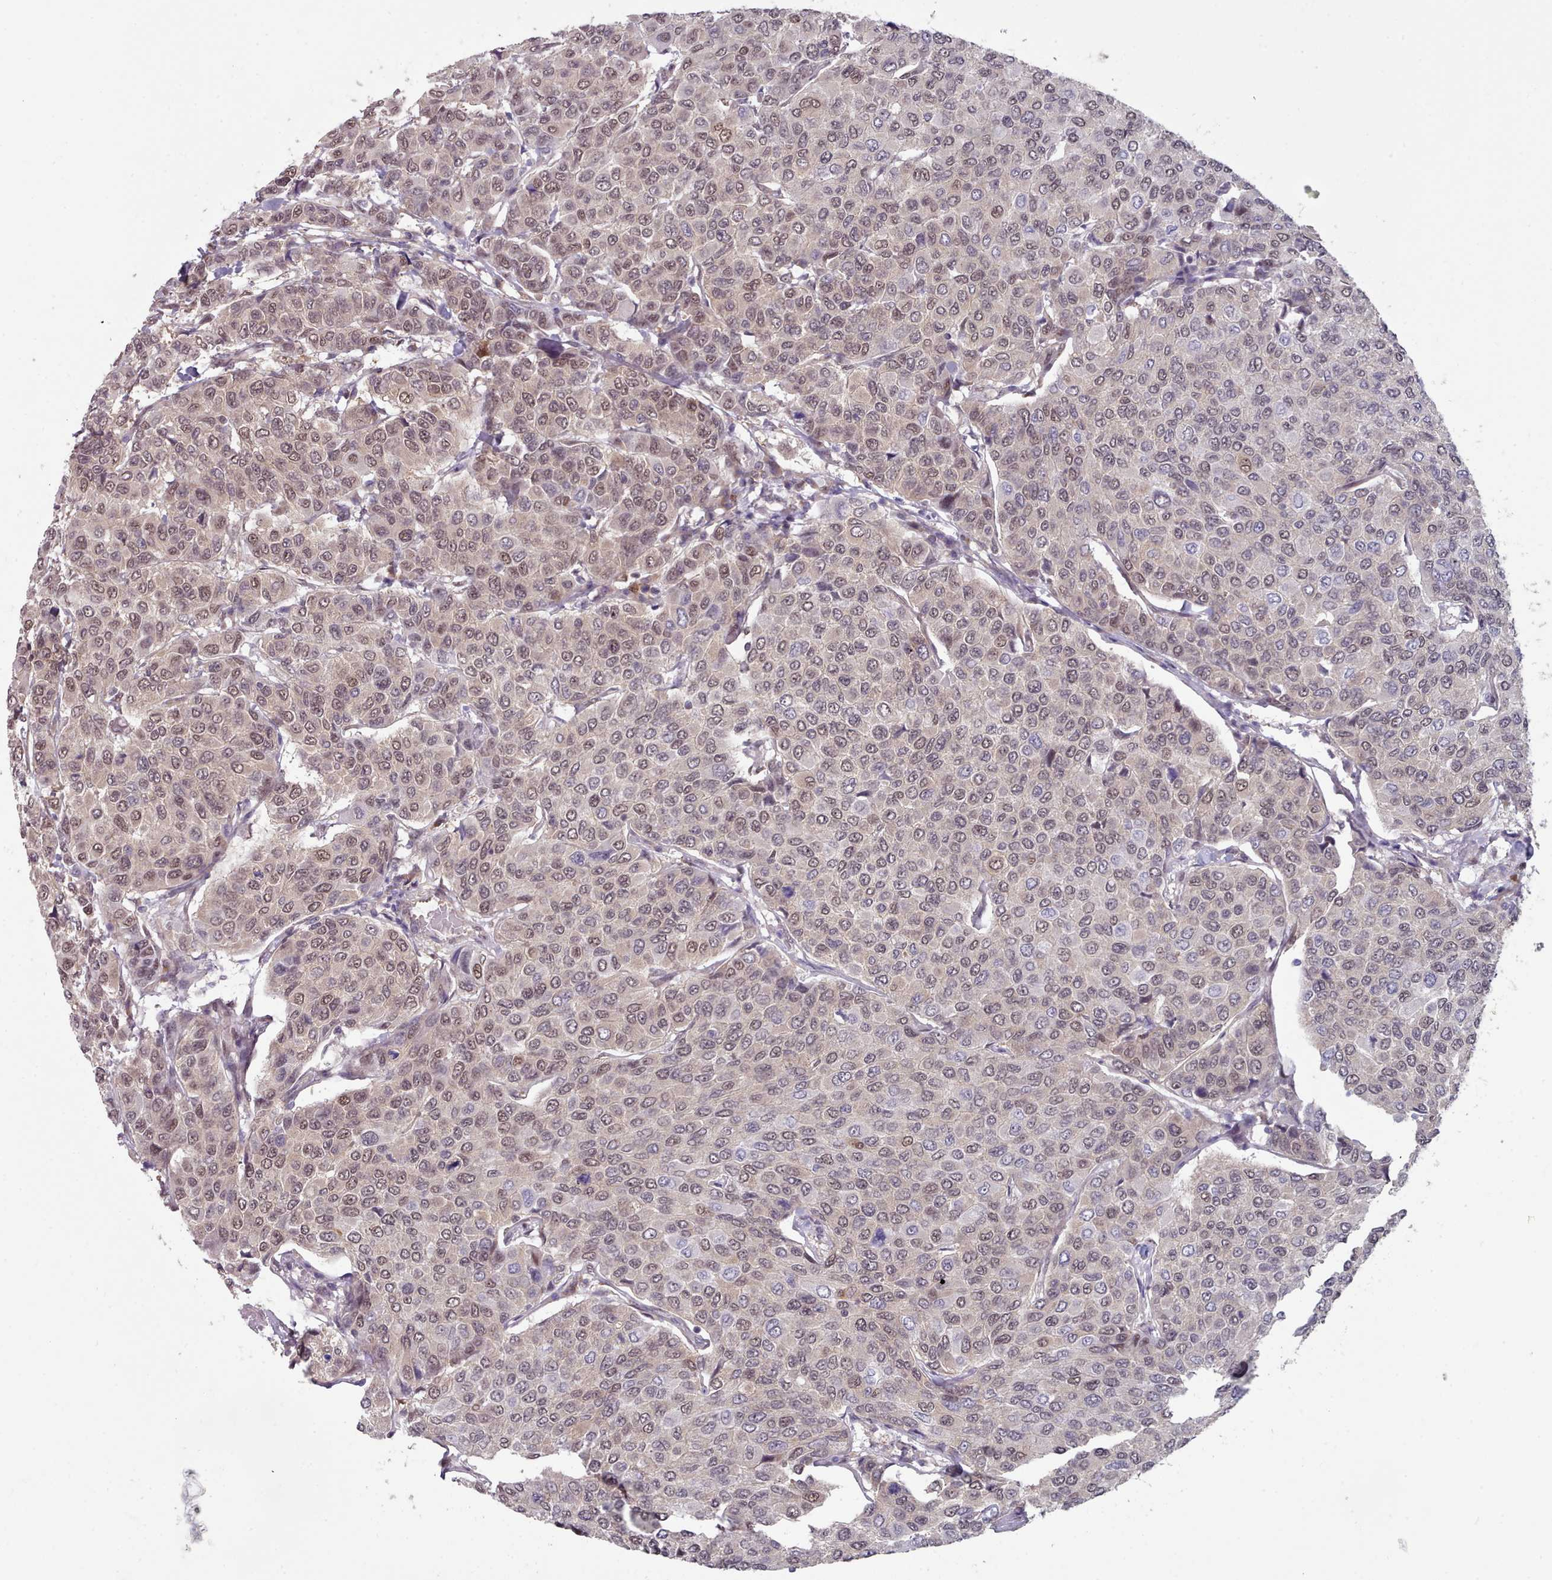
{"staining": {"intensity": "weak", "quantity": "25%-75%", "location": "nuclear"}, "tissue": "breast cancer", "cell_type": "Tumor cells", "image_type": "cancer", "snomed": [{"axis": "morphology", "description": "Duct carcinoma"}, {"axis": "topography", "description": "Breast"}], "caption": "About 25%-75% of tumor cells in human breast intraductal carcinoma demonstrate weak nuclear protein positivity as visualized by brown immunohistochemical staining.", "gene": "CES3", "patient": {"sex": "female", "age": 55}}